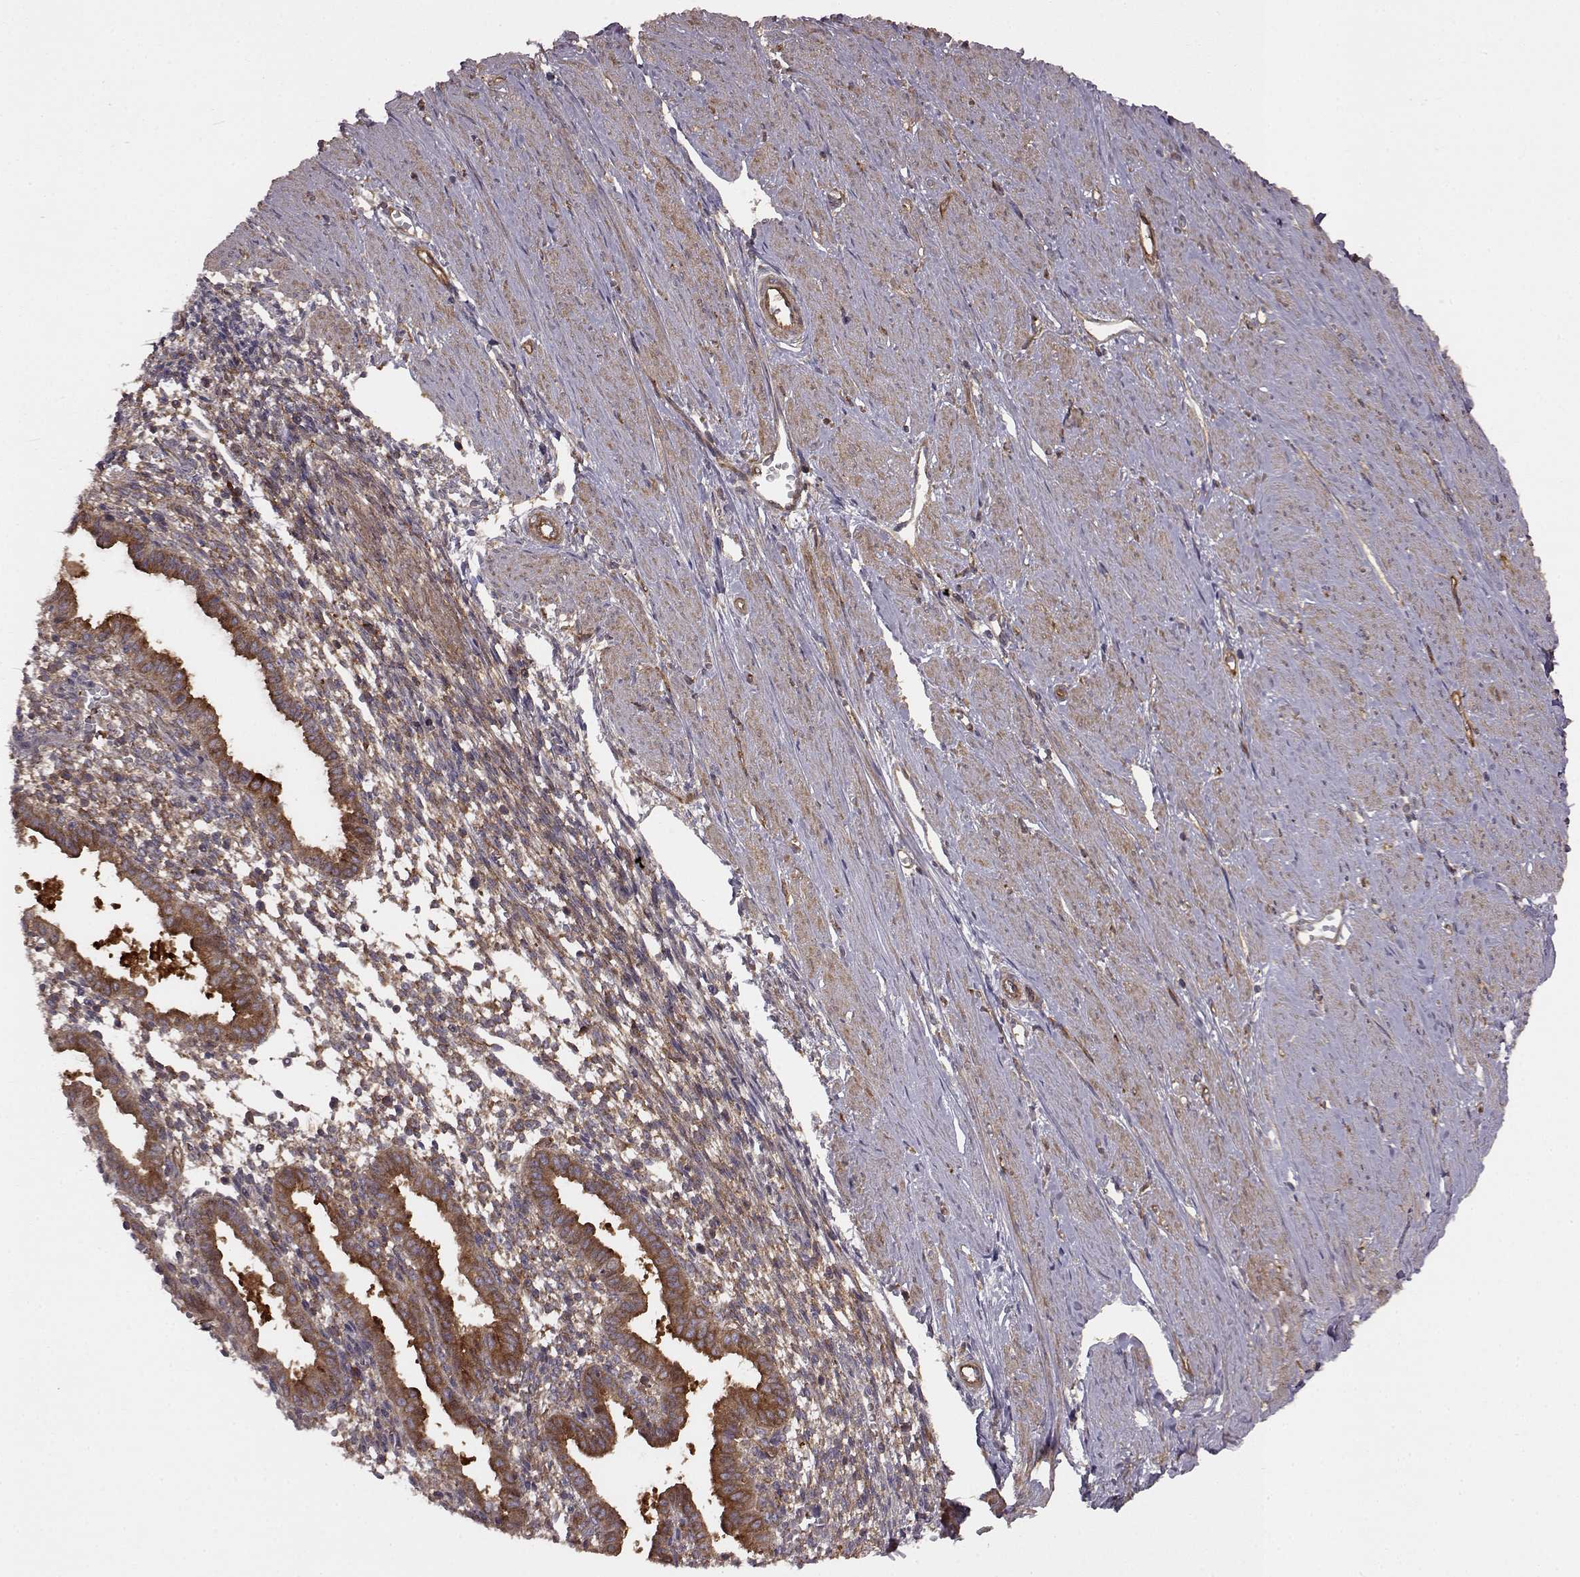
{"staining": {"intensity": "weak", "quantity": "25%-75%", "location": "cytoplasmic/membranous"}, "tissue": "endometrium", "cell_type": "Cells in endometrial stroma", "image_type": "normal", "snomed": [{"axis": "morphology", "description": "Normal tissue, NOS"}, {"axis": "topography", "description": "Endometrium"}], "caption": "This histopathology image shows immunohistochemistry staining of benign human endometrium, with low weak cytoplasmic/membranous positivity in about 25%-75% of cells in endometrial stroma.", "gene": "RABGAP1", "patient": {"sex": "female", "age": 37}}